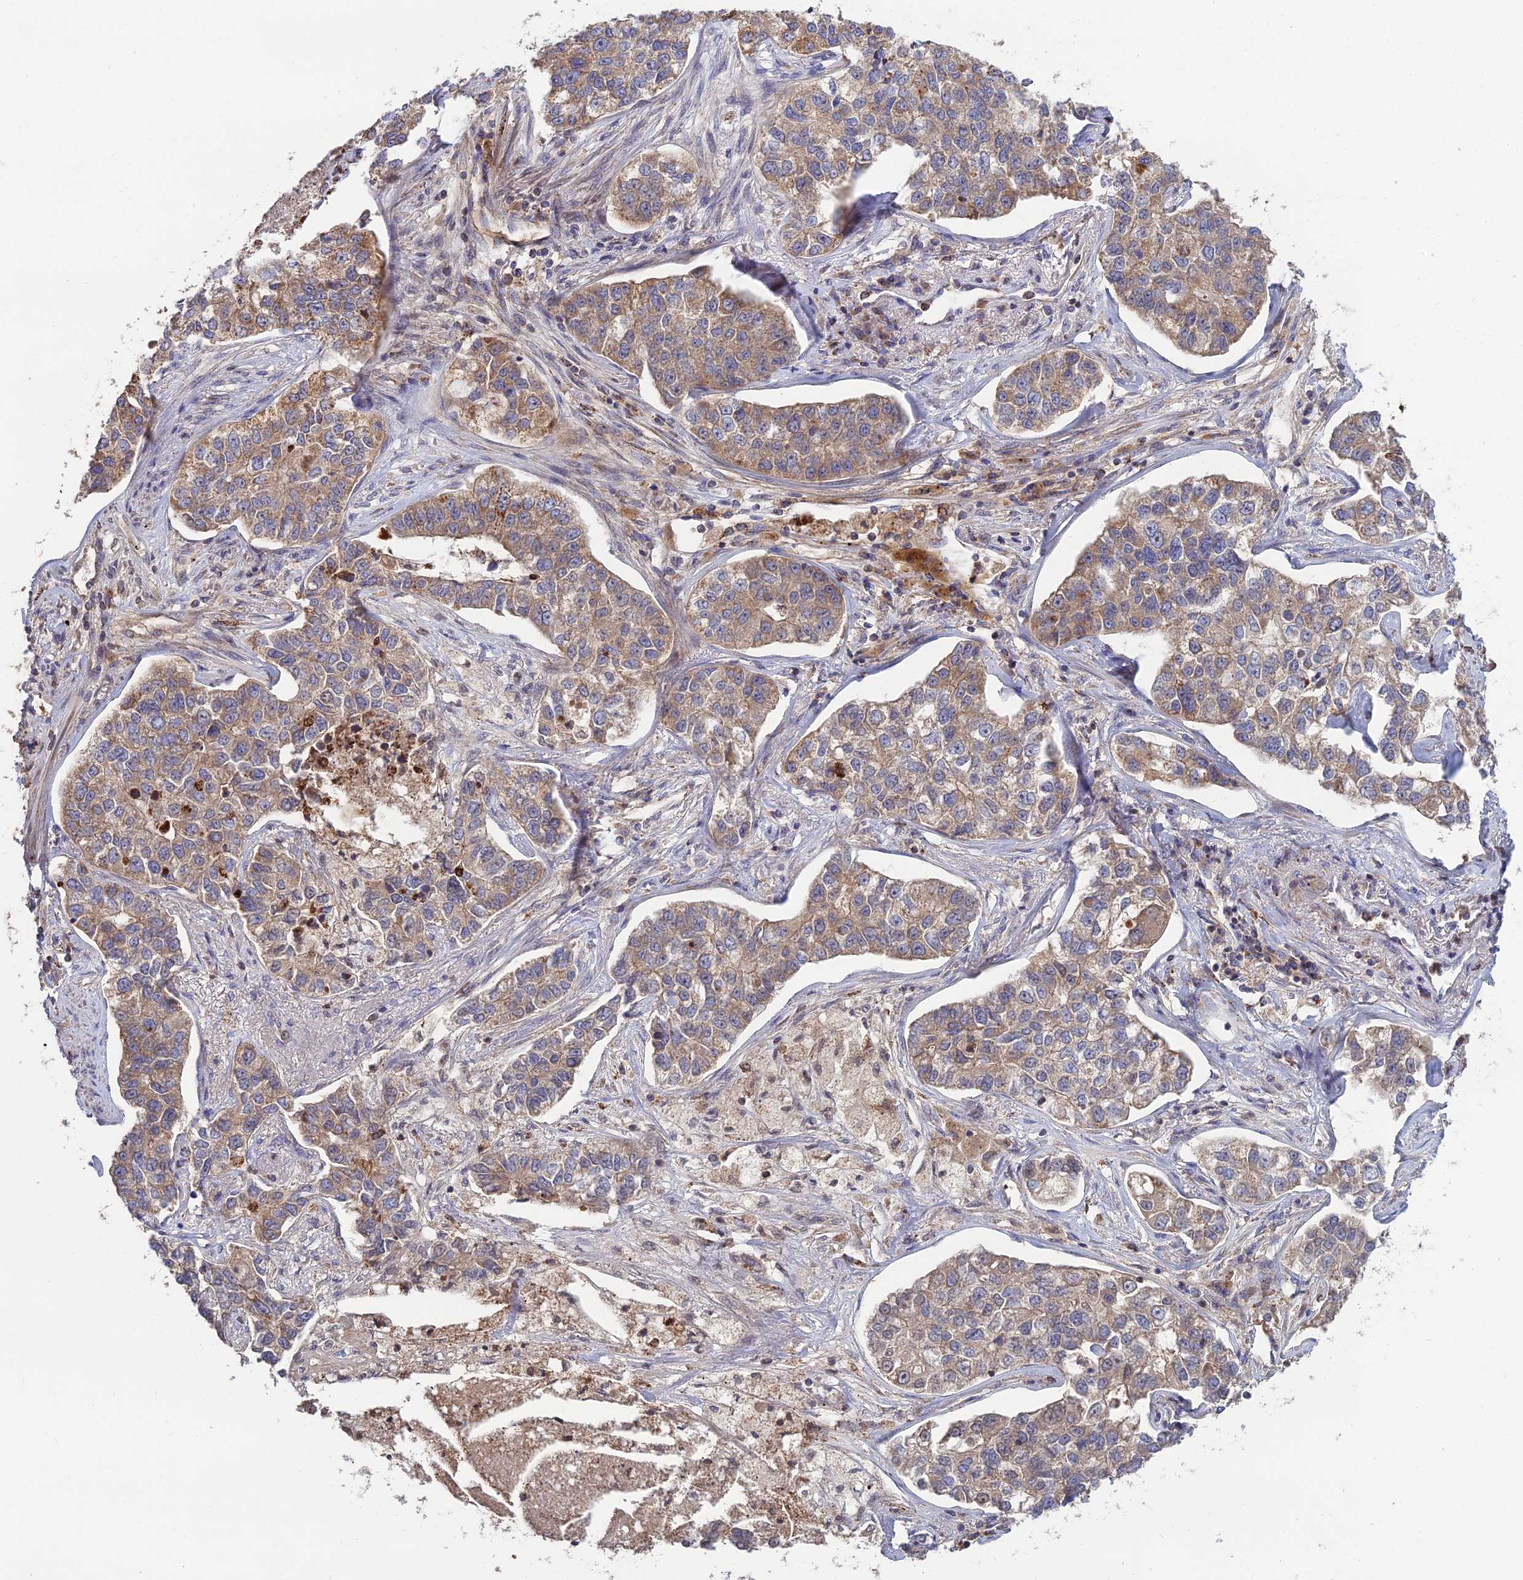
{"staining": {"intensity": "weak", "quantity": "25%-75%", "location": "cytoplasmic/membranous"}, "tissue": "lung cancer", "cell_type": "Tumor cells", "image_type": "cancer", "snomed": [{"axis": "morphology", "description": "Adenocarcinoma, NOS"}, {"axis": "topography", "description": "Lung"}], "caption": "Immunohistochemical staining of human lung cancer displays low levels of weak cytoplasmic/membranous staining in about 25%-75% of tumor cells.", "gene": "RIC8B", "patient": {"sex": "male", "age": 49}}